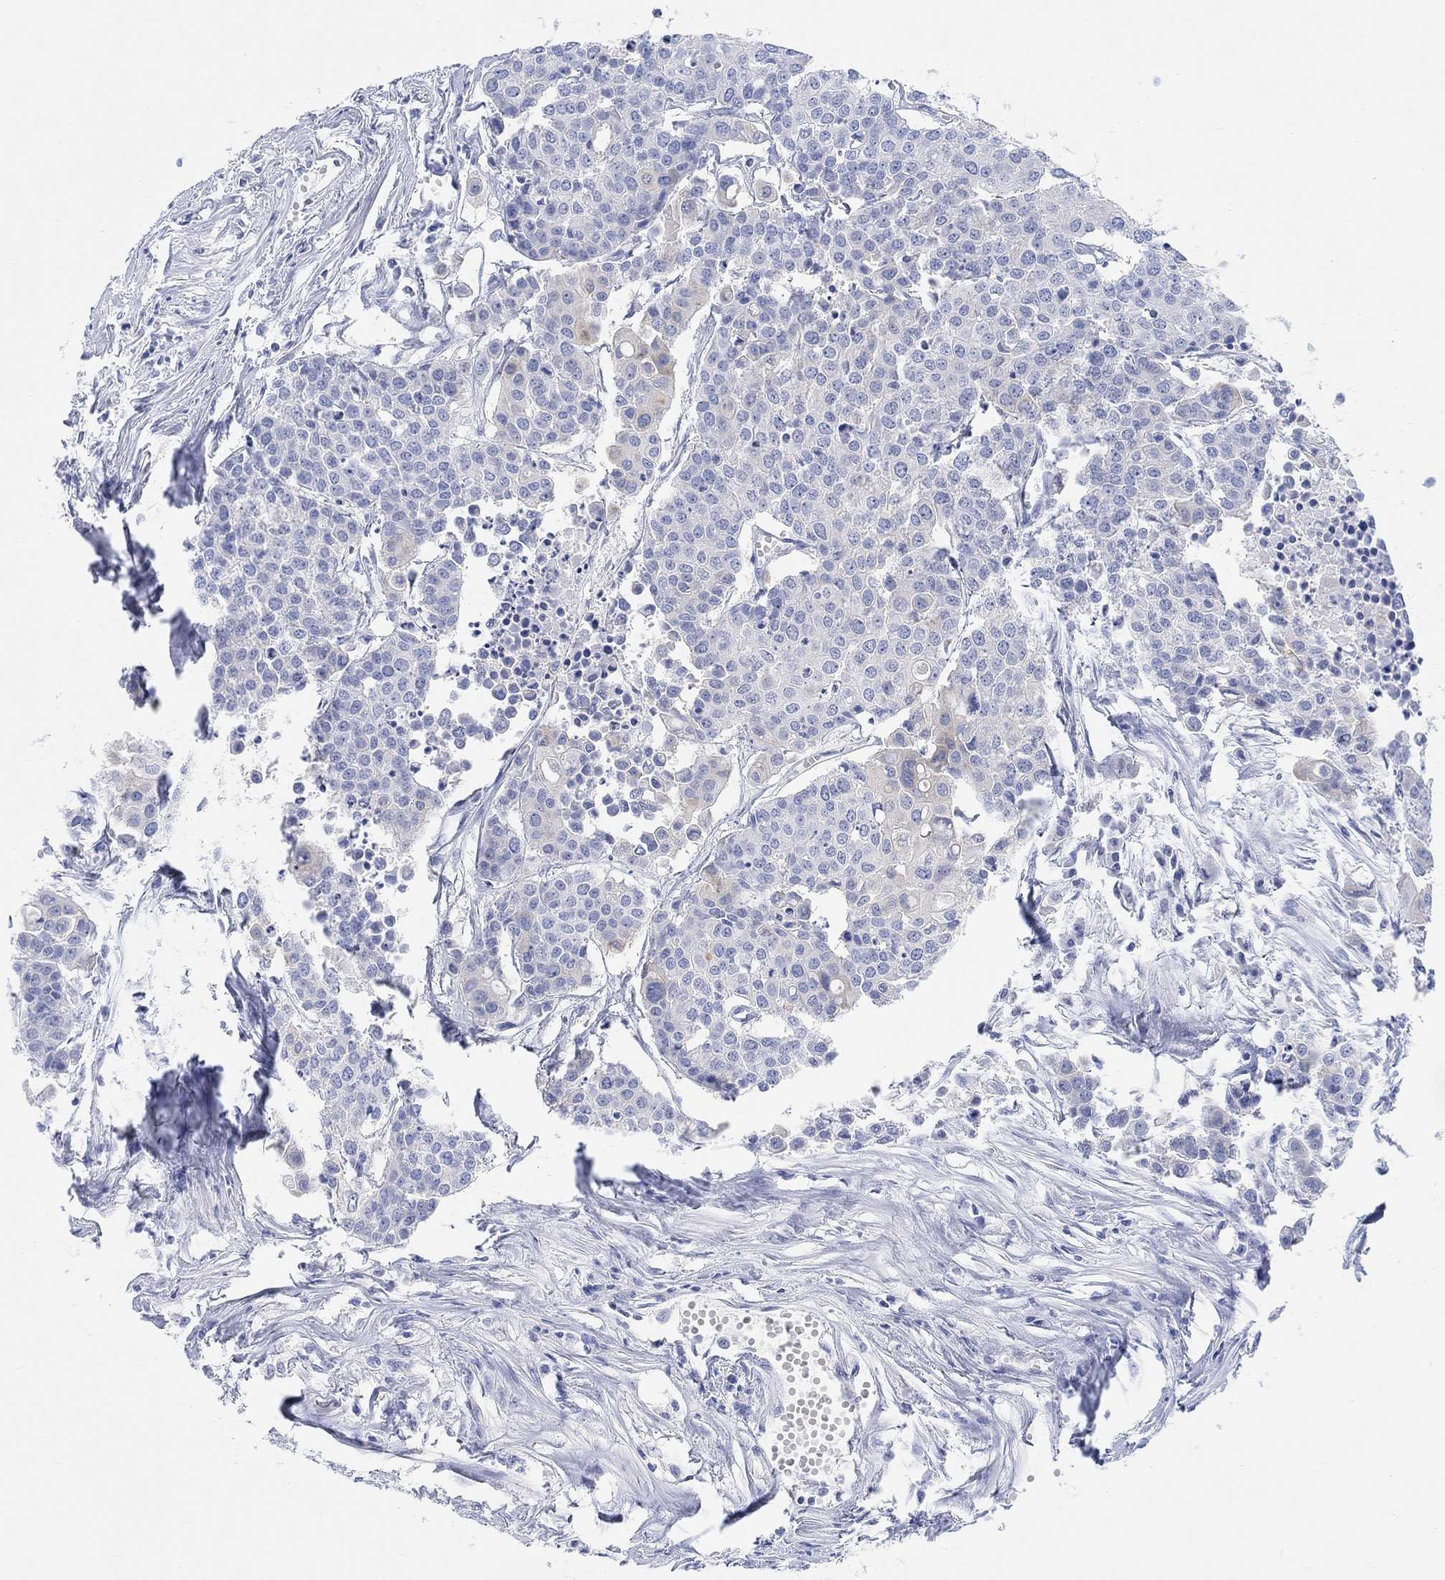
{"staining": {"intensity": "negative", "quantity": "none", "location": "none"}, "tissue": "carcinoid", "cell_type": "Tumor cells", "image_type": "cancer", "snomed": [{"axis": "morphology", "description": "Carcinoid, malignant, NOS"}, {"axis": "topography", "description": "Colon"}], "caption": "Immunohistochemistry (IHC) photomicrograph of neoplastic tissue: carcinoid stained with DAB (3,3'-diaminobenzidine) reveals no significant protein expression in tumor cells.", "gene": "XIRP2", "patient": {"sex": "male", "age": 81}}